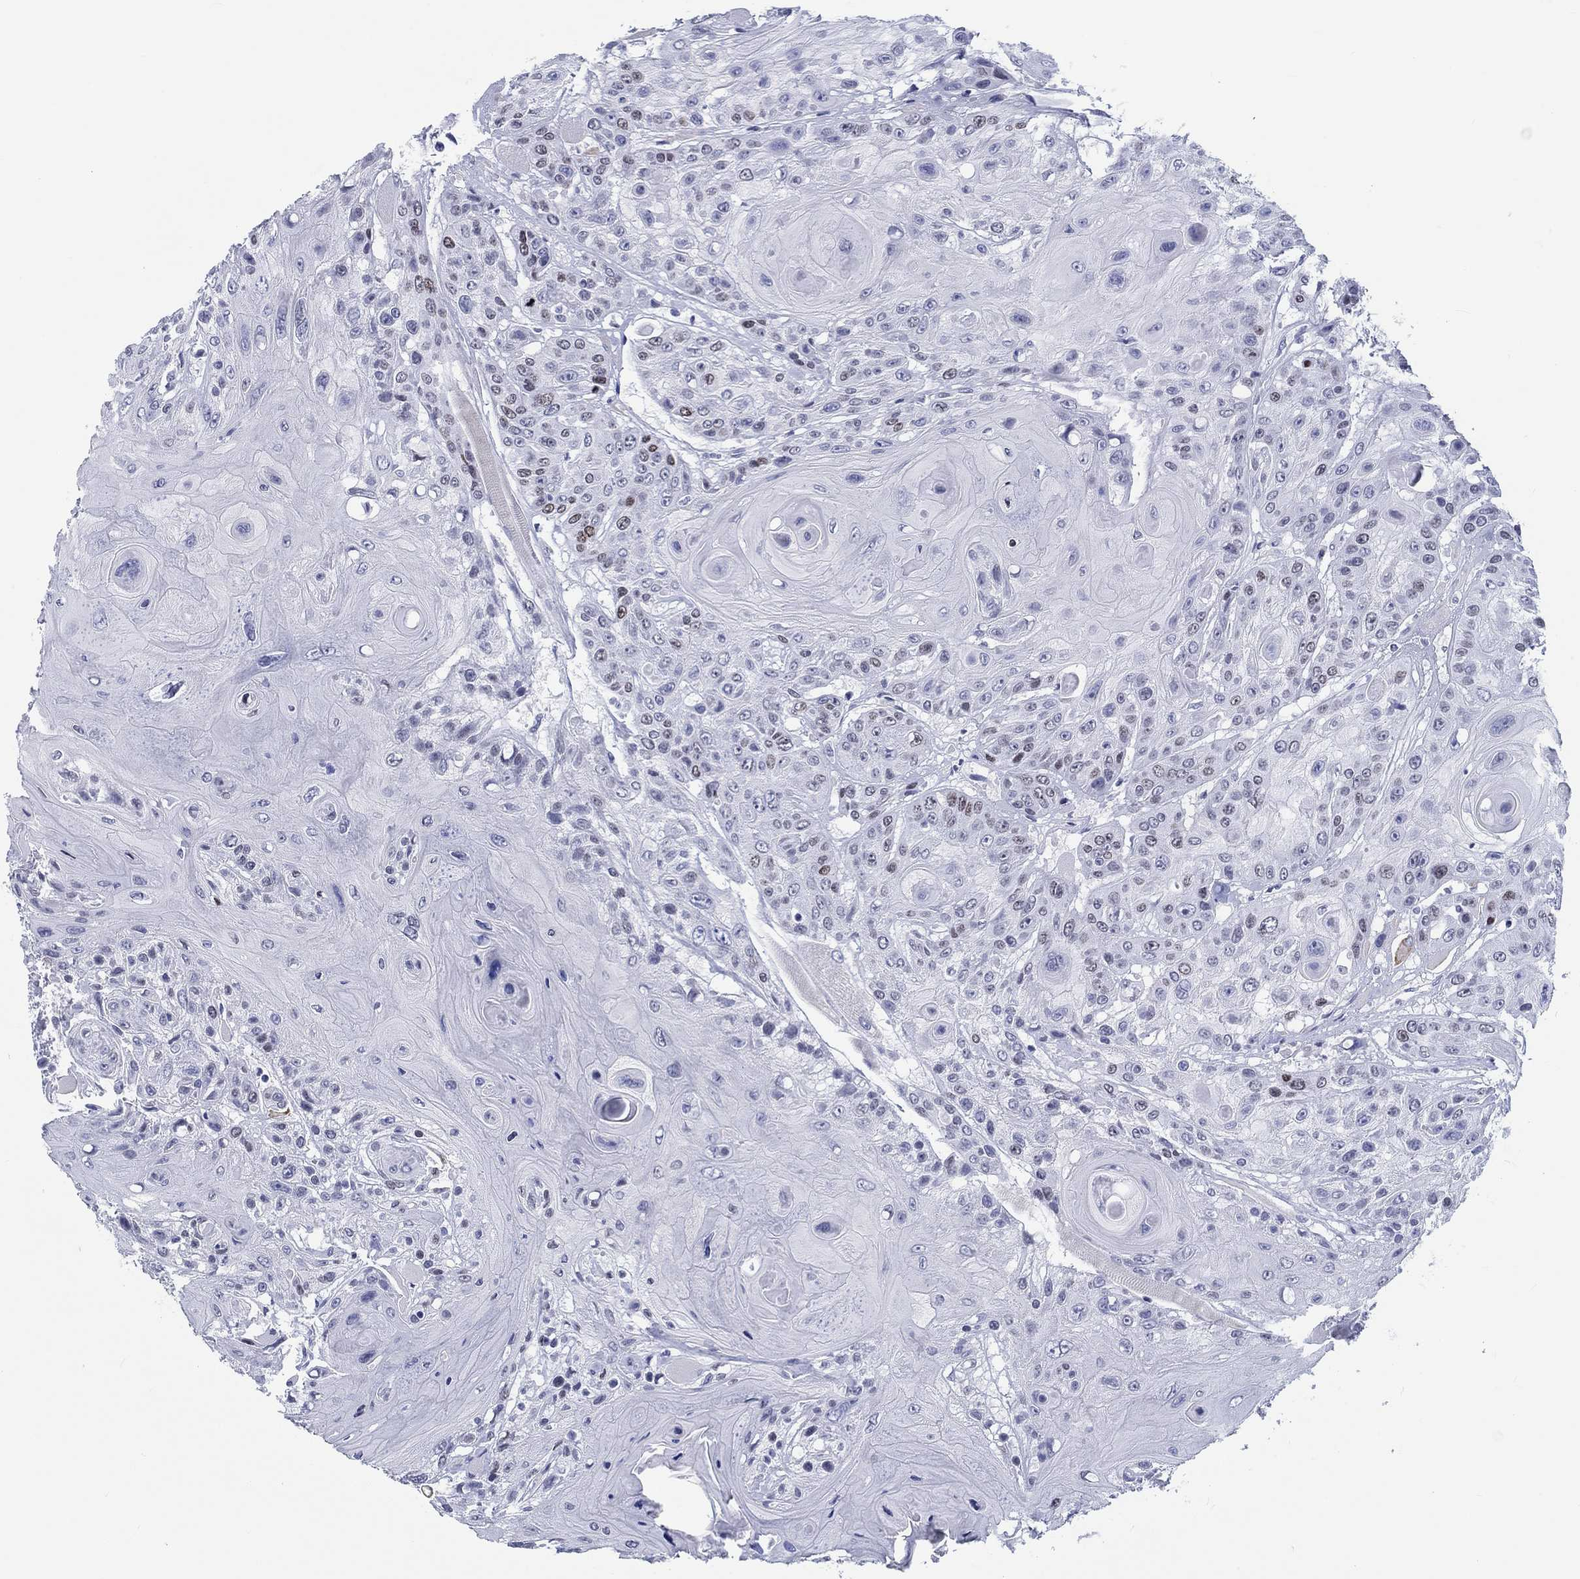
{"staining": {"intensity": "strong", "quantity": "<25%", "location": "cytoplasmic/membranous,nuclear"}, "tissue": "head and neck cancer", "cell_type": "Tumor cells", "image_type": "cancer", "snomed": [{"axis": "morphology", "description": "Squamous cell carcinoma, NOS"}, {"axis": "topography", "description": "Head-Neck"}], "caption": "A brown stain highlights strong cytoplasmic/membranous and nuclear positivity of a protein in human squamous cell carcinoma (head and neck) tumor cells. The protein is stained brown, and the nuclei are stained in blue (DAB (3,3'-diaminobenzidine) IHC with brightfield microscopy, high magnification).", "gene": "H1-1", "patient": {"sex": "female", "age": 59}}